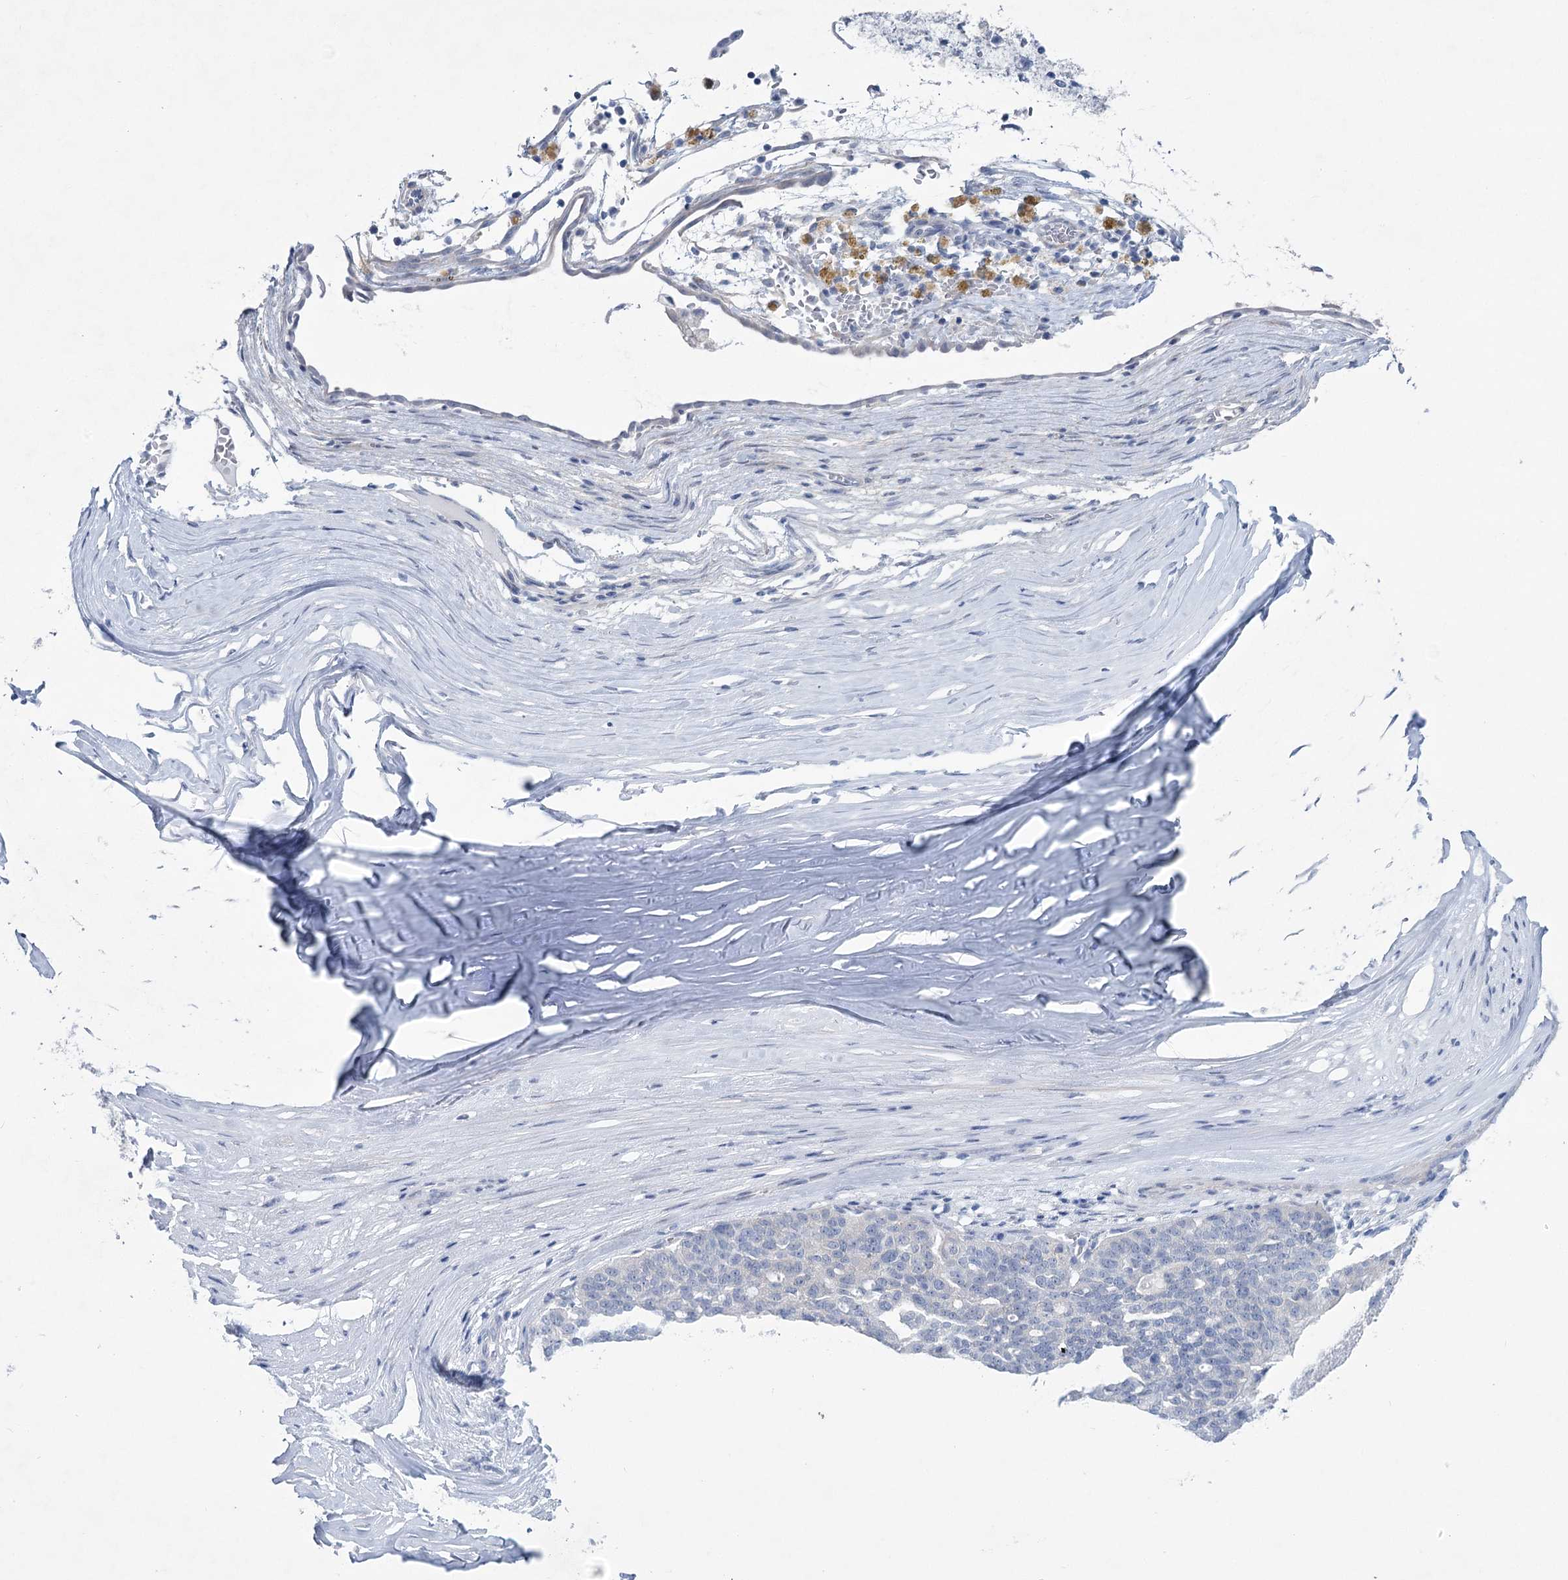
{"staining": {"intensity": "negative", "quantity": "none", "location": "none"}, "tissue": "ovarian cancer", "cell_type": "Tumor cells", "image_type": "cancer", "snomed": [{"axis": "morphology", "description": "Cystadenocarcinoma, serous, NOS"}, {"axis": "topography", "description": "Ovary"}], "caption": "The immunohistochemistry image has no significant expression in tumor cells of ovarian cancer (serous cystadenocarcinoma) tissue.", "gene": "CCDC88A", "patient": {"sex": "female", "age": 59}}